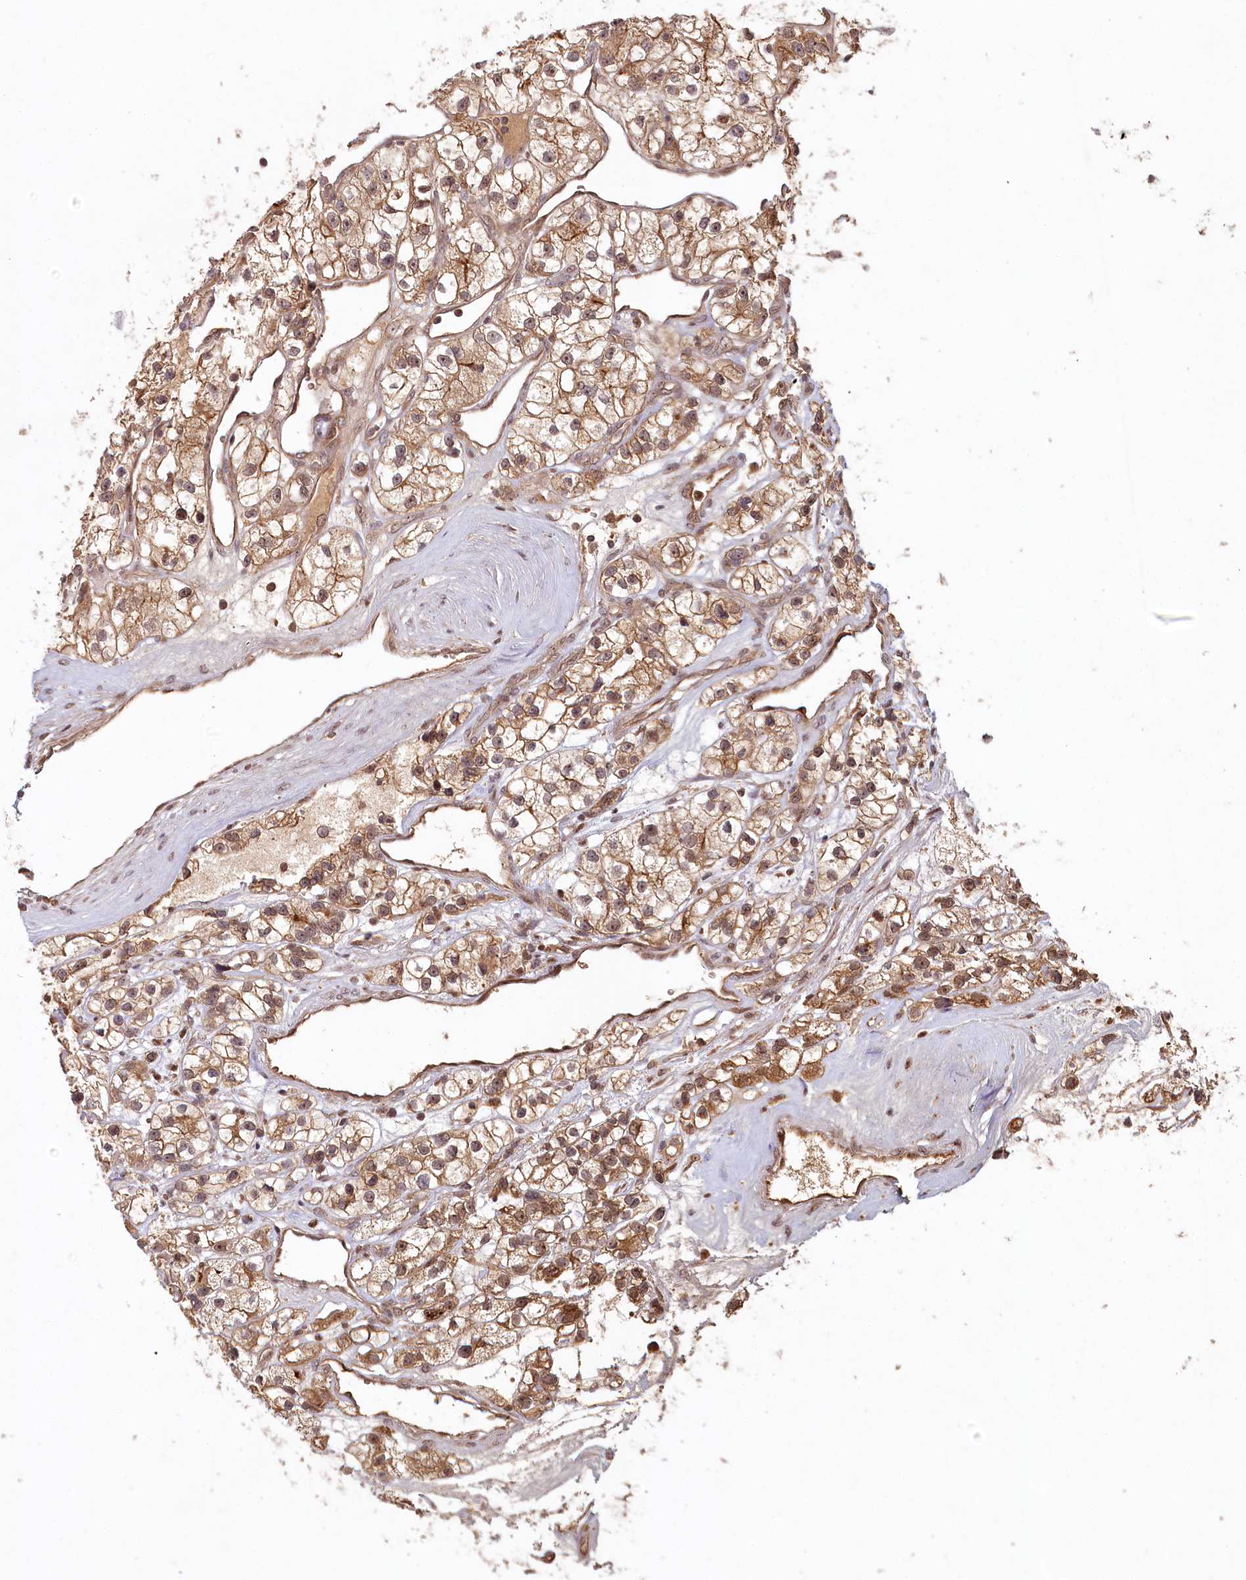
{"staining": {"intensity": "moderate", "quantity": ">75%", "location": "cytoplasmic/membranous"}, "tissue": "renal cancer", "cell_type": "Tumor cells", "image_type": "cancer", "snomed": [{"axis": "morphology", "description": "Adenocarcinoma, NOS"}, {"axis": "topography", "description": "Kidney"}], "caption": "A micrograph of human renal cancer stained for a protein demonstrates moderate cytoplasmic/membranous brown staining in tumor cells.", "gene": "WAPL", "patient": {"sex": "female", "age": 57}}